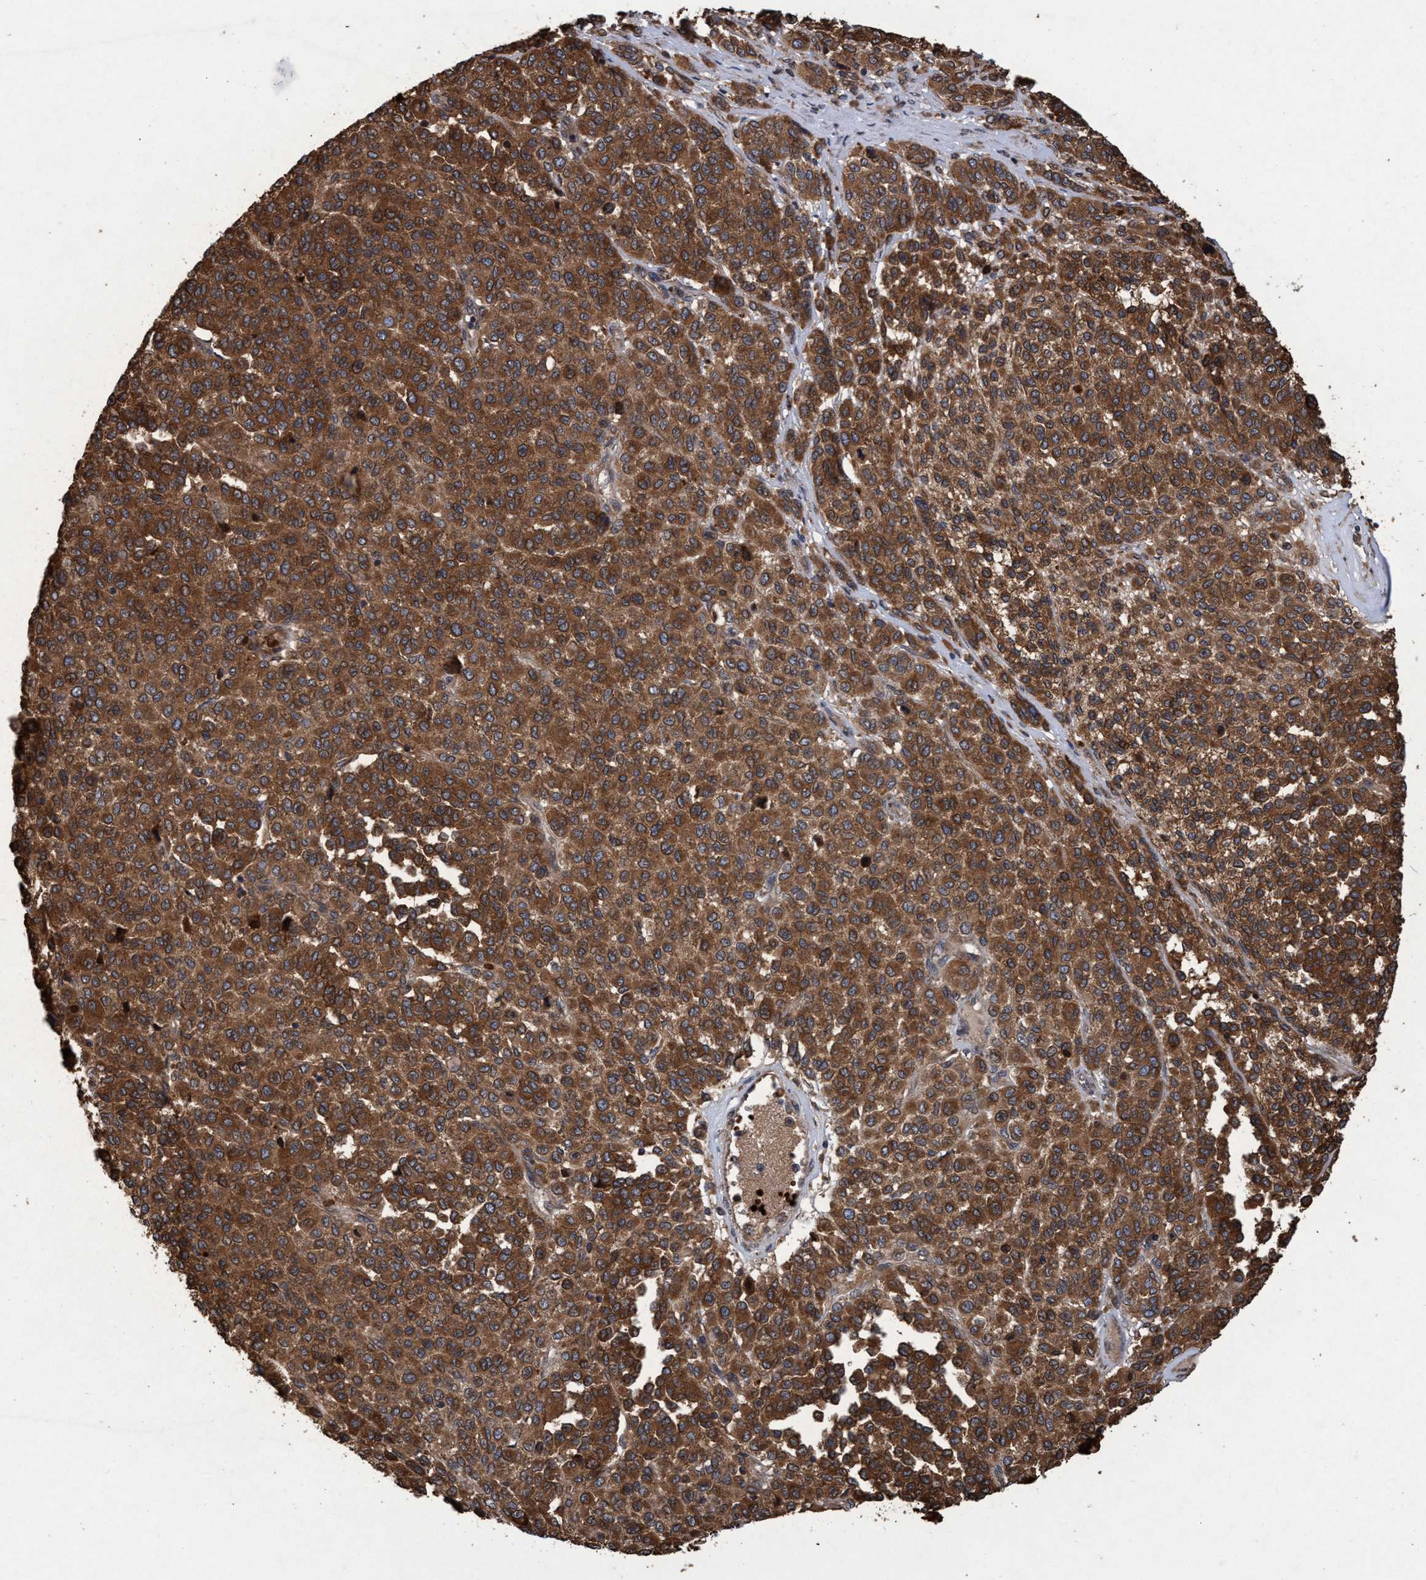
{"staining": {"intensity": "strong", "quantity": ">75%", "location": "cytoplasmic/membranous"}, "tissue": "melanoma", "cell_type": "Tumor cells", "image_type": "cancer", "snomed": [{"axis": "morphology", "description": "Malignant melanoma, Metastatic site"}, {"axis": "topography", "description": "Pancreas"}], "caption": "The micrograph exhibits a brown stain indicating the presence of a protein in the cytoplasmic/membranous of tumor cells in melanoma. (Brightfield microscopy of DAB IHC at high magnification).", "gene": "CHMP6", "patient": {"sex": "female", "age": 30}}